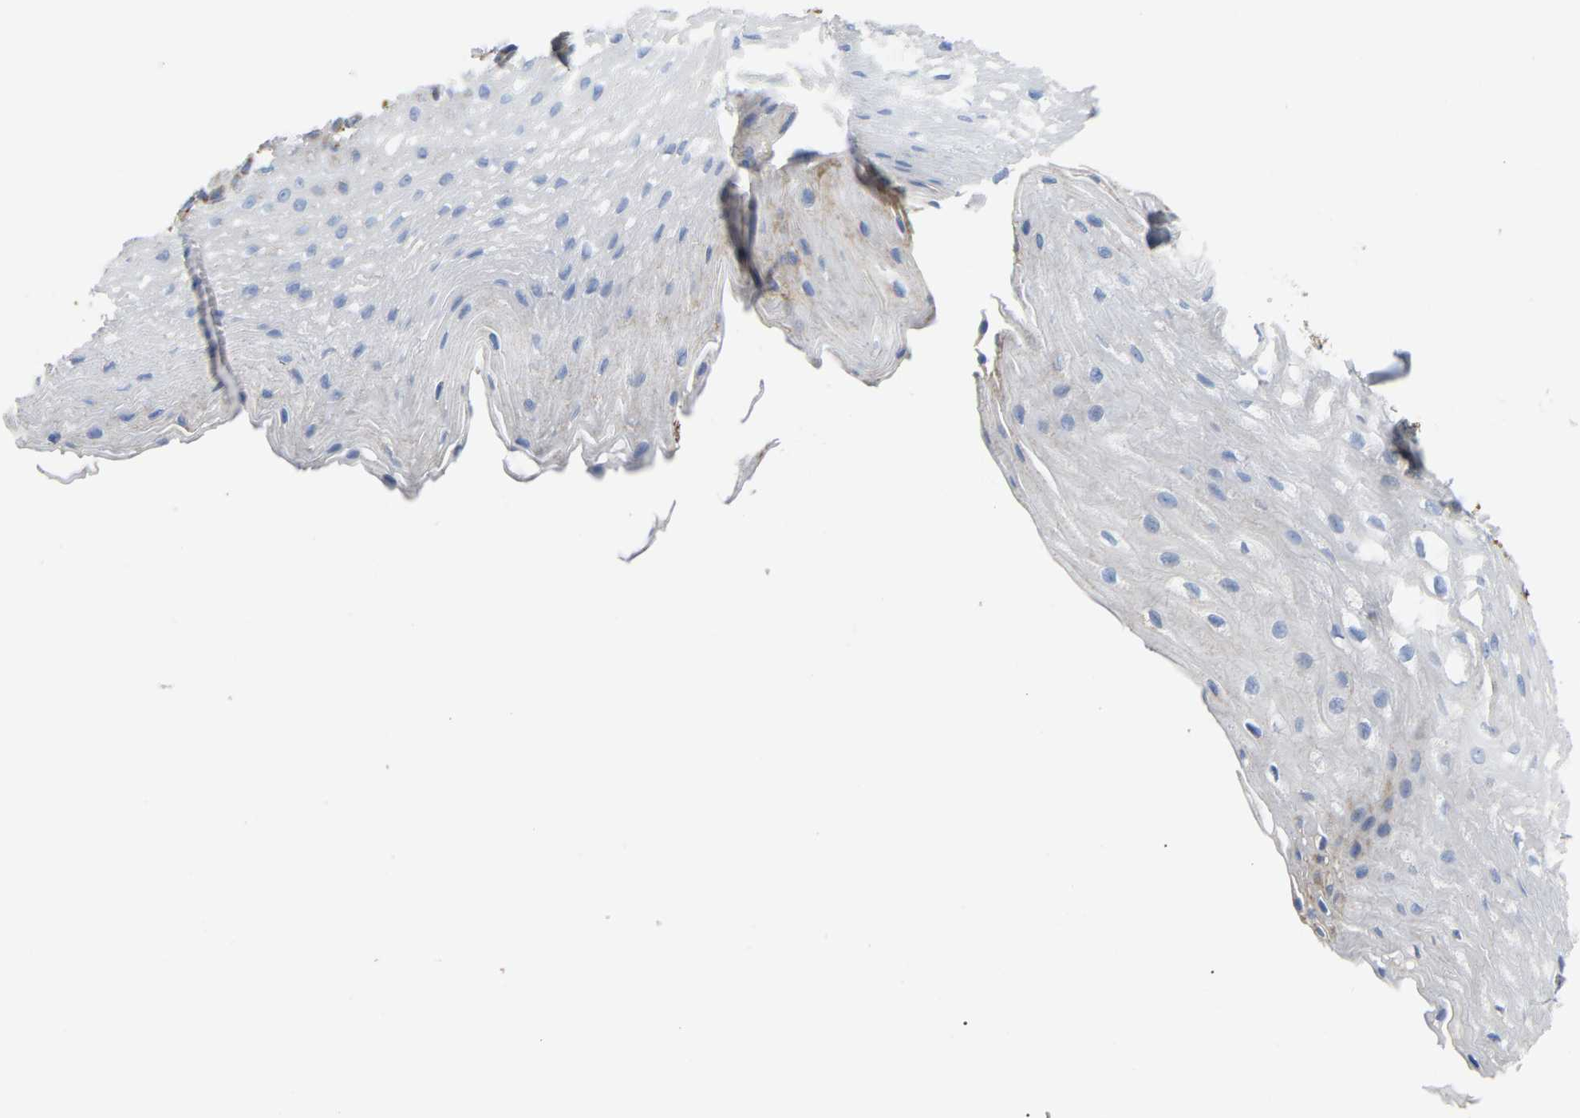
{"staining": {"intensity": "moderate", "quantity": "<25%", "location": "cytoplasmic/membranous"}, "tissue": "esophagus", "cell_type": "Squamous epithelial cells", "image_type": "normal", "snomed": [{"axis": "morphology", "description": "Normal tissue, NOS"}, {"axis": "topography", "description": "Esophagus"}], "caption": "Immunohistochemical staining of benign human esophagus shows <25% levels of moderate cytoplasmic/membranous protein expression in approximately <25% of squamous epithelial cells.", "gene": "HIBADH", "patient": {"sex": "male", "age": 48}}